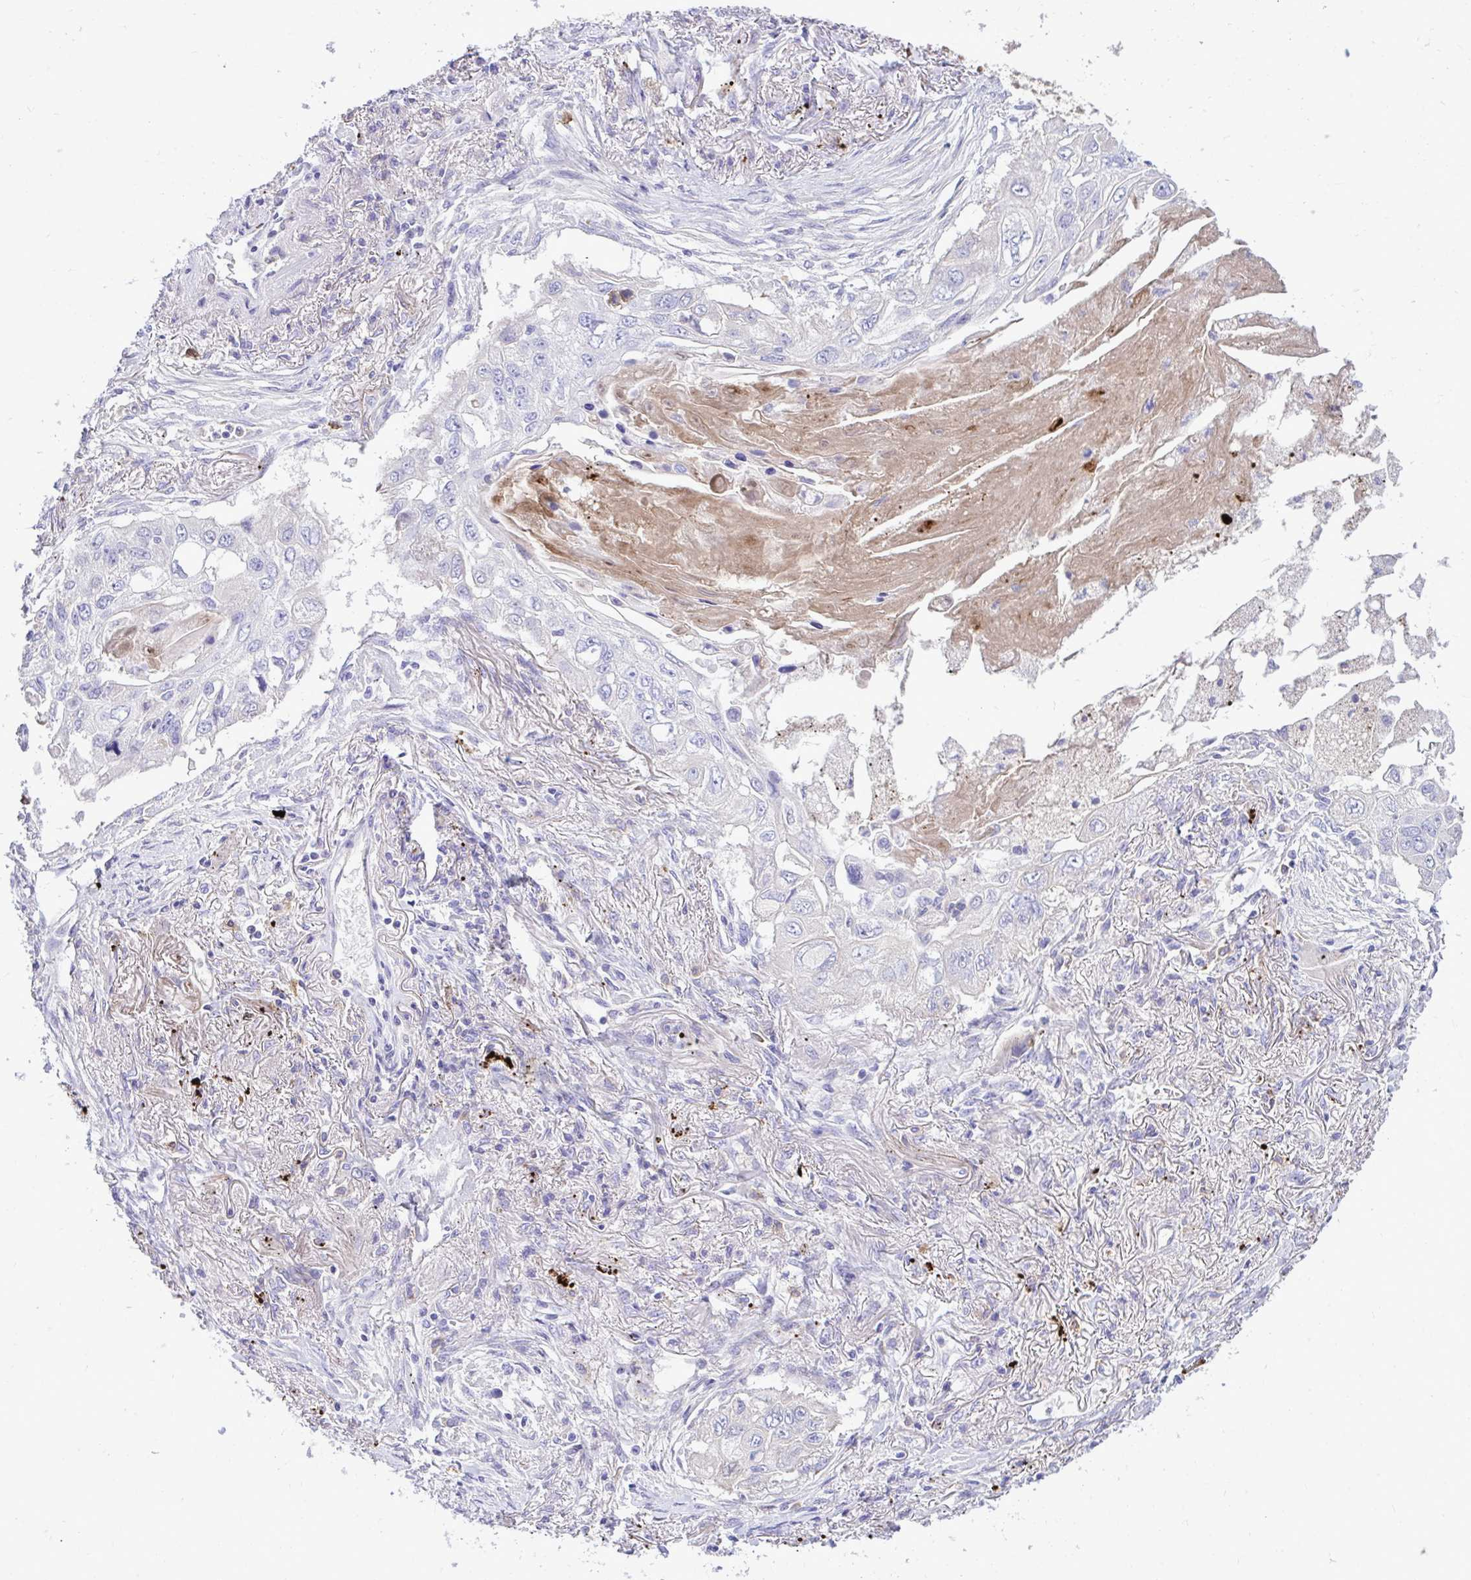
{"staining": {"intensity": "negative", "quantity": "none", "location": "none"}, "tissue": "lung cancer", "cell_type": "Tumor cells", "image_type": "cancer", "snomed": [{"axis": "morphology", "description": "Squamous cell carcinoma, NOS"}, {"axis": "topography", "description": "Lung"}], "caption": "The photomicrograph reveals no significant positivity in tumor cells of lung cancer.", "gene": "HRG", "patient": {"sex": "male", "age": 75}}